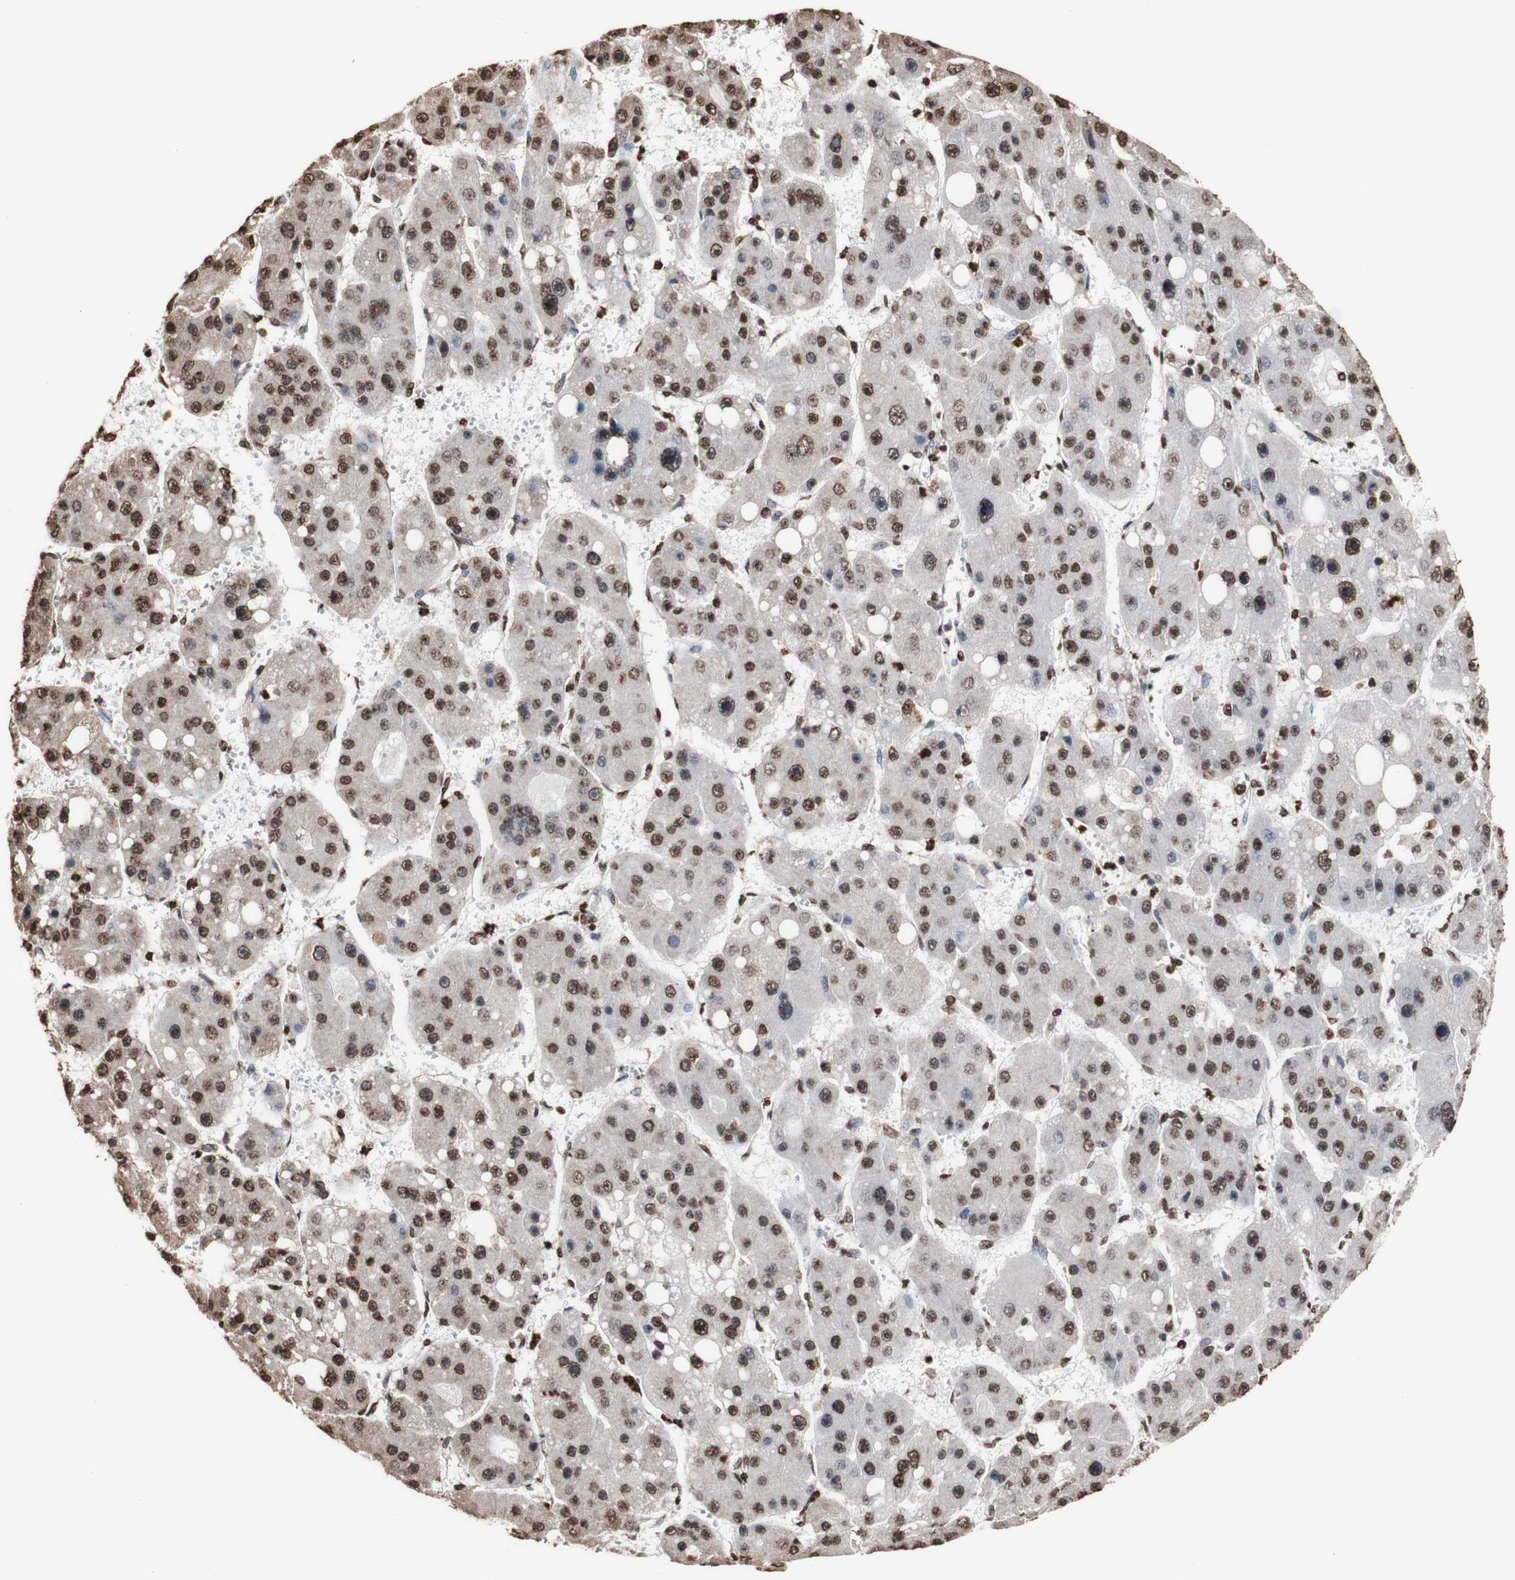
{"staining": {"intensity": "strong", "quantity": ">75%", "location": "cytoplasmic/membranous,nuclear"}, "tissue": "liver cancer", "cell_type": "Tumor cells", "image_type": "cancer", "snomed": [{"axis": "morphology", "description": "Carcinoma, Hepatocellular, NOS"}, {"axis": "topography", "description": "Liver"}], "caption": "Liver hepatocellular carcinoma stained with immunohistochemistry (IHC) displays strong cytoplasmic/membranous and nuclear staining in approximately >75% of tumor cells.", "gene": "PIDD1", "patient": {"sex": "female", "age": 61}}